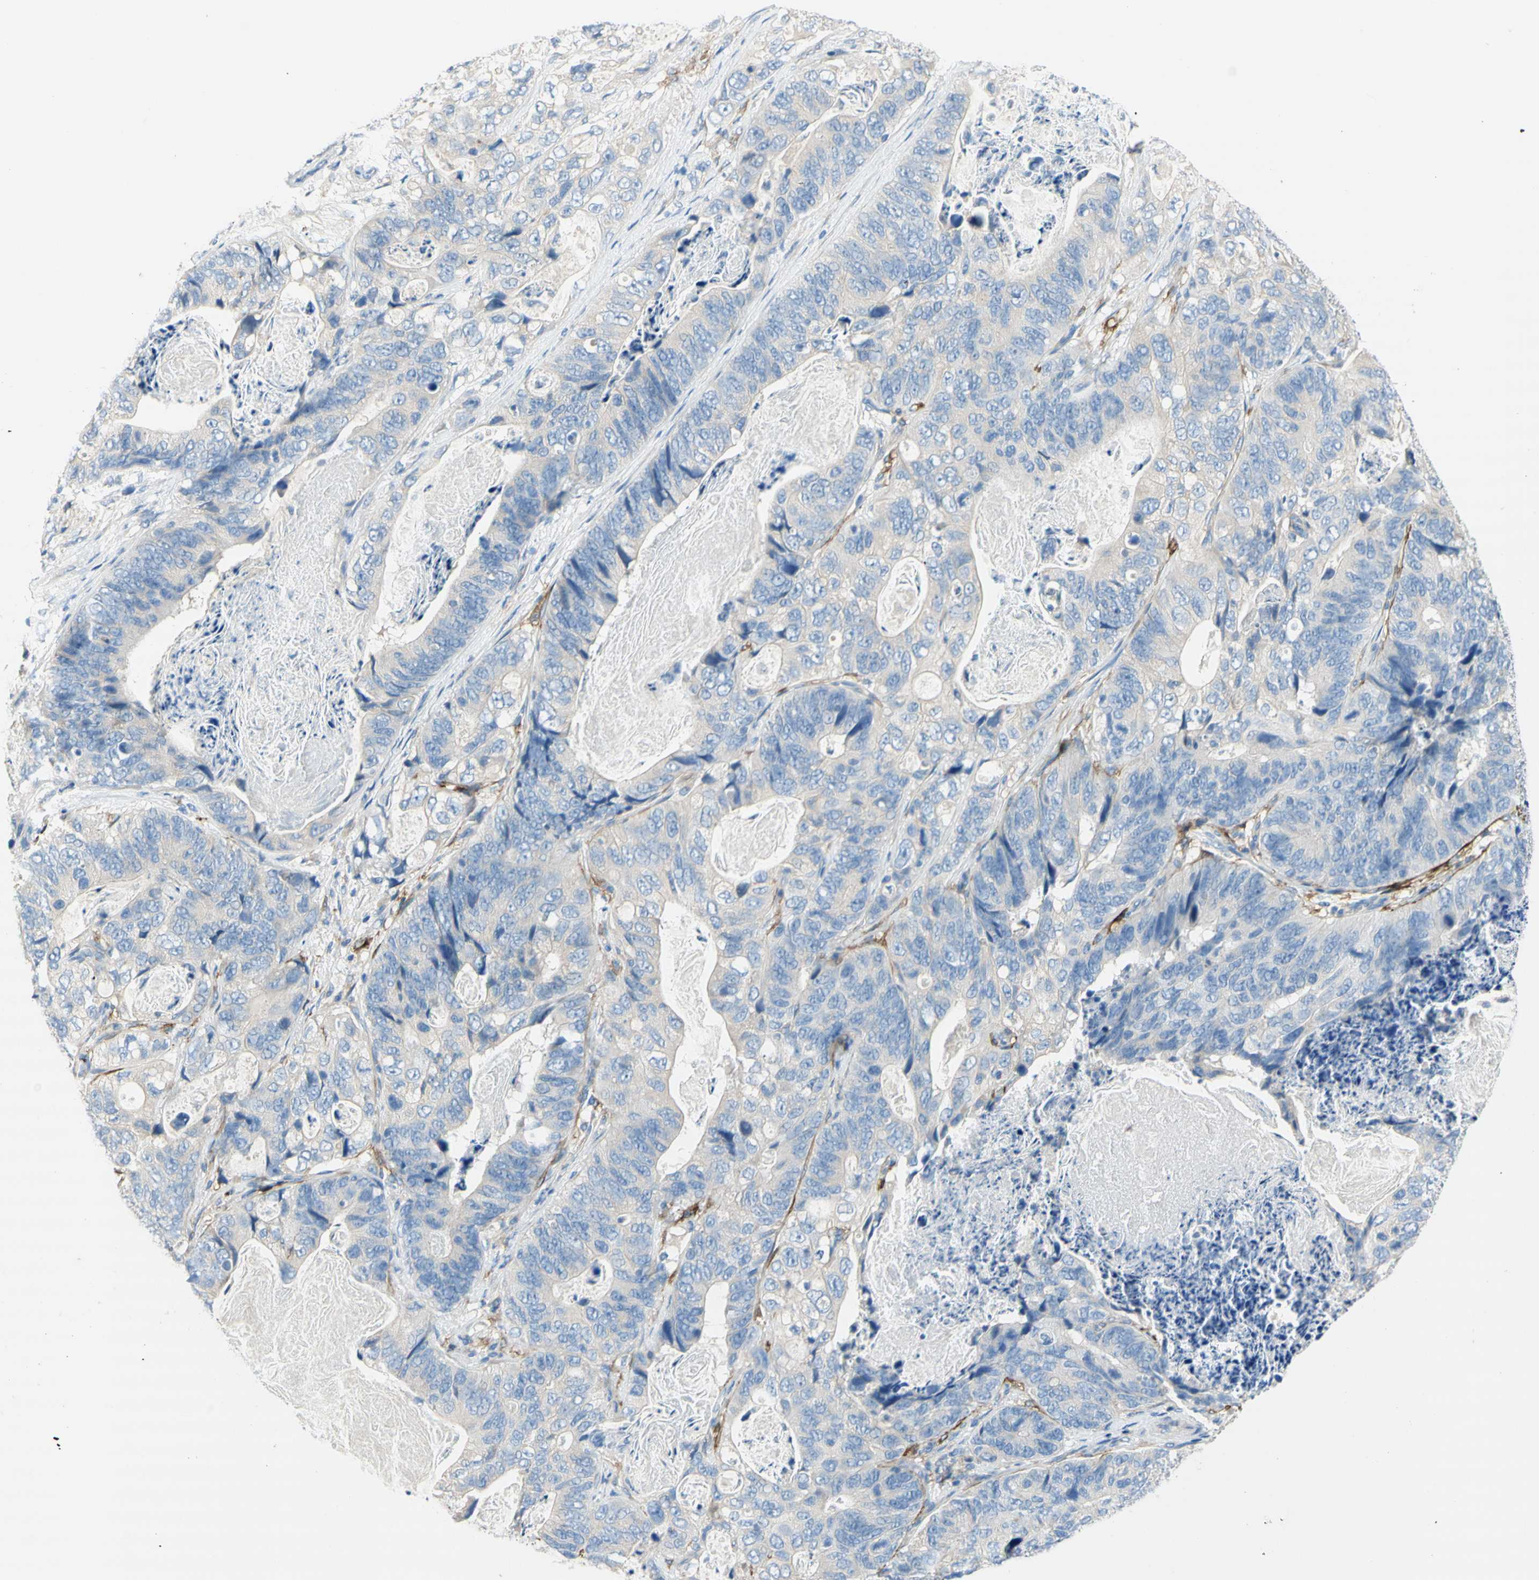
{"staining": {"intensity": "weak", "quantity": ">75%", "location": "cytoplasmic/membranous"}, "tissue": "stomach cancer", "cell_type": "Tumor cells", "image_type": "cancer", "snomed": [{"axis": "morphology", "description": "Adenocarcinoma, NOS"}, {"axis": "topography", "description": "Stomach"}], "caption": "Weak cytoplasmic/membranous staining for a protein is appreciated in about >75% of tumor cells of stomach adenocarcinoma using immunohistochemistry.", "gene": "F3", "patient": {"sex": "female", "age": 89}}